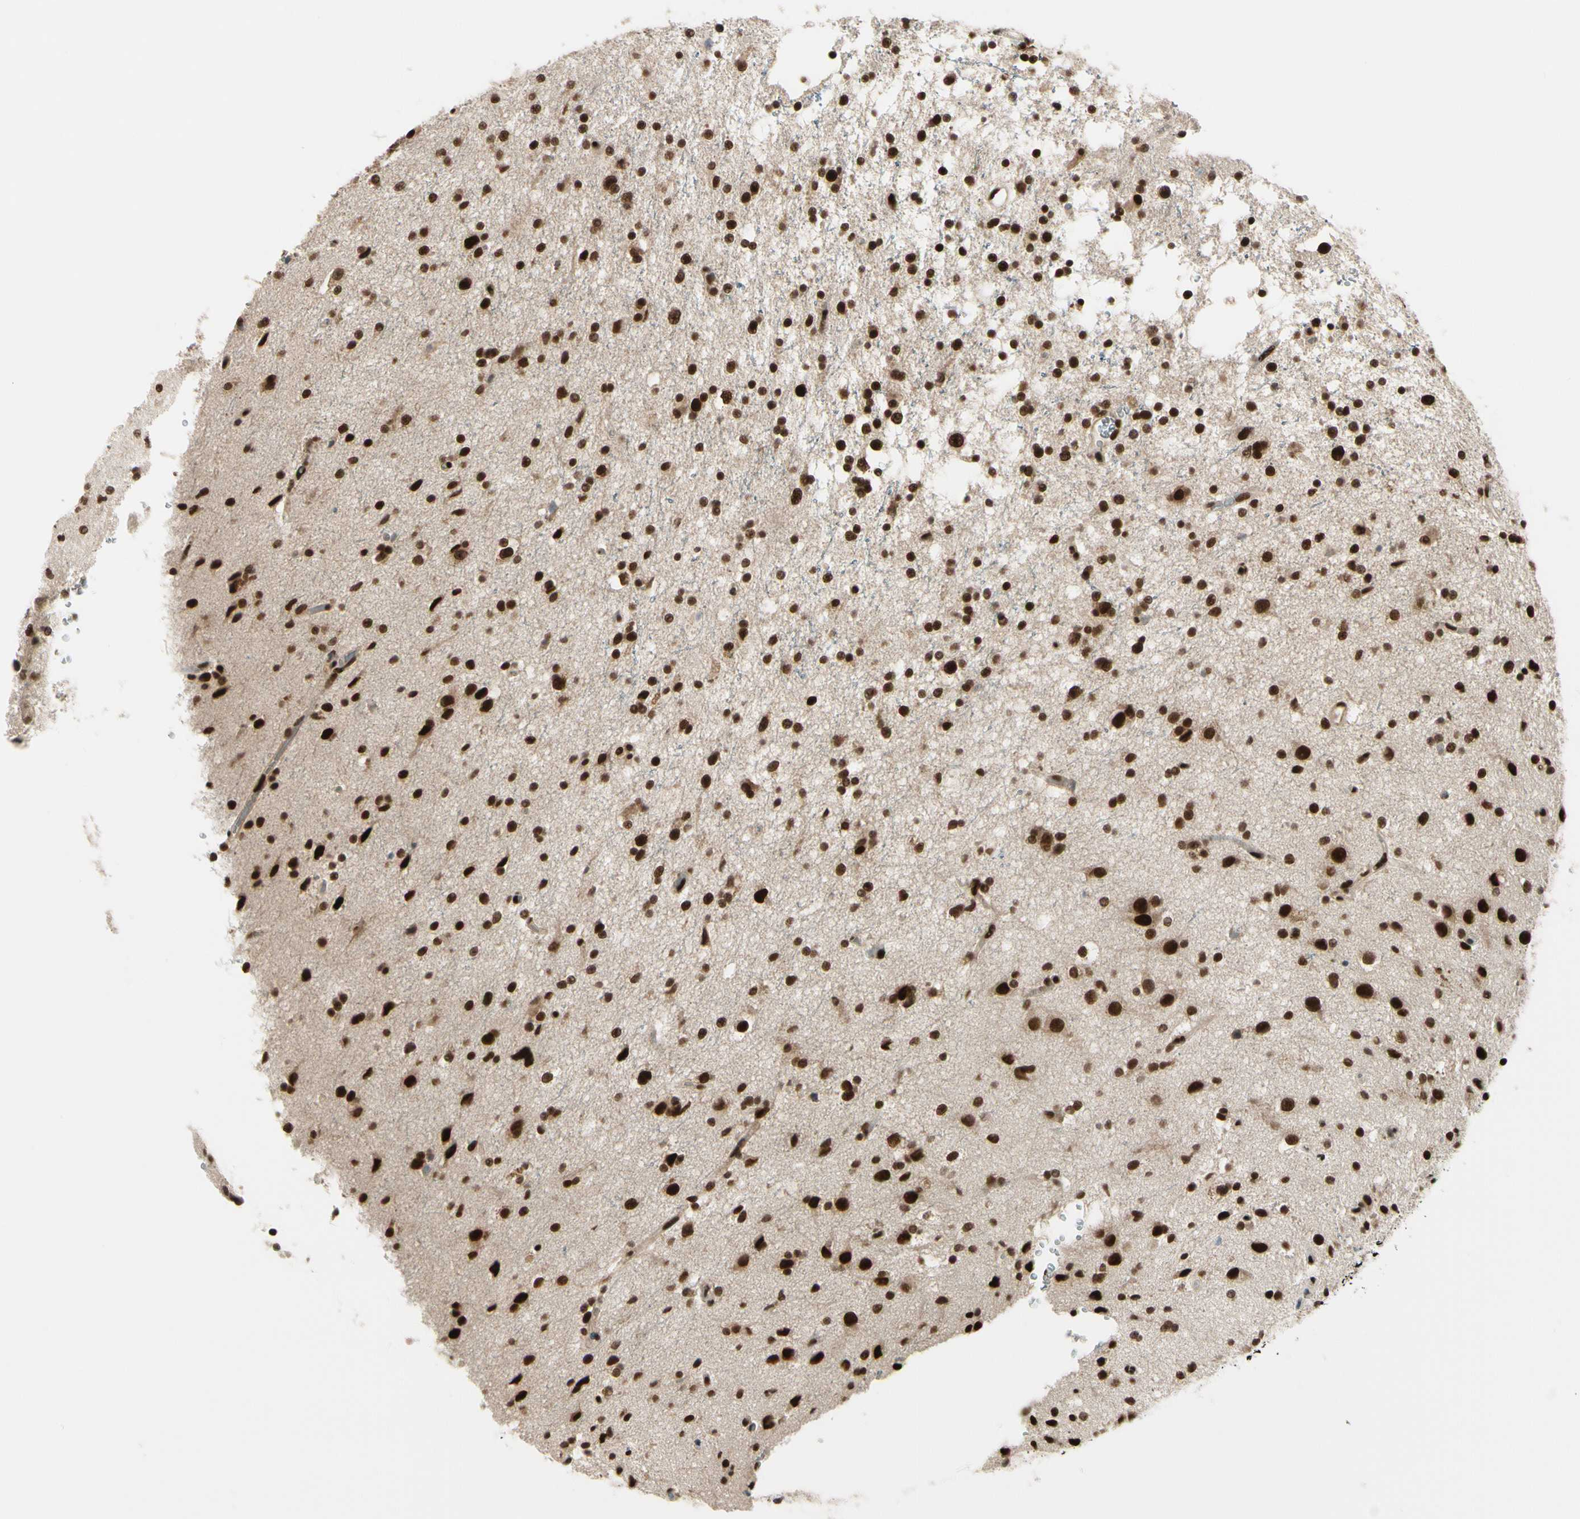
{"staining": {"intensity": "strong", "quantity": ">75%", "location": "nuclear"}, "tissue": "glioma", "cell_type": "Tumor cells", "image_type": "cancer", "snomed": [{"axis": "morphology", "description": "Glioma, malignant, High grade"}, {"axis": "topography", "description": "Brain"}], "caption": "Brown immunohistochemical staining in human glioma reveals strong nuclear staining in about >75% of tumor cells.", "gene": "CHAMP1", "patient": {"sex": "male", "age": 33}}